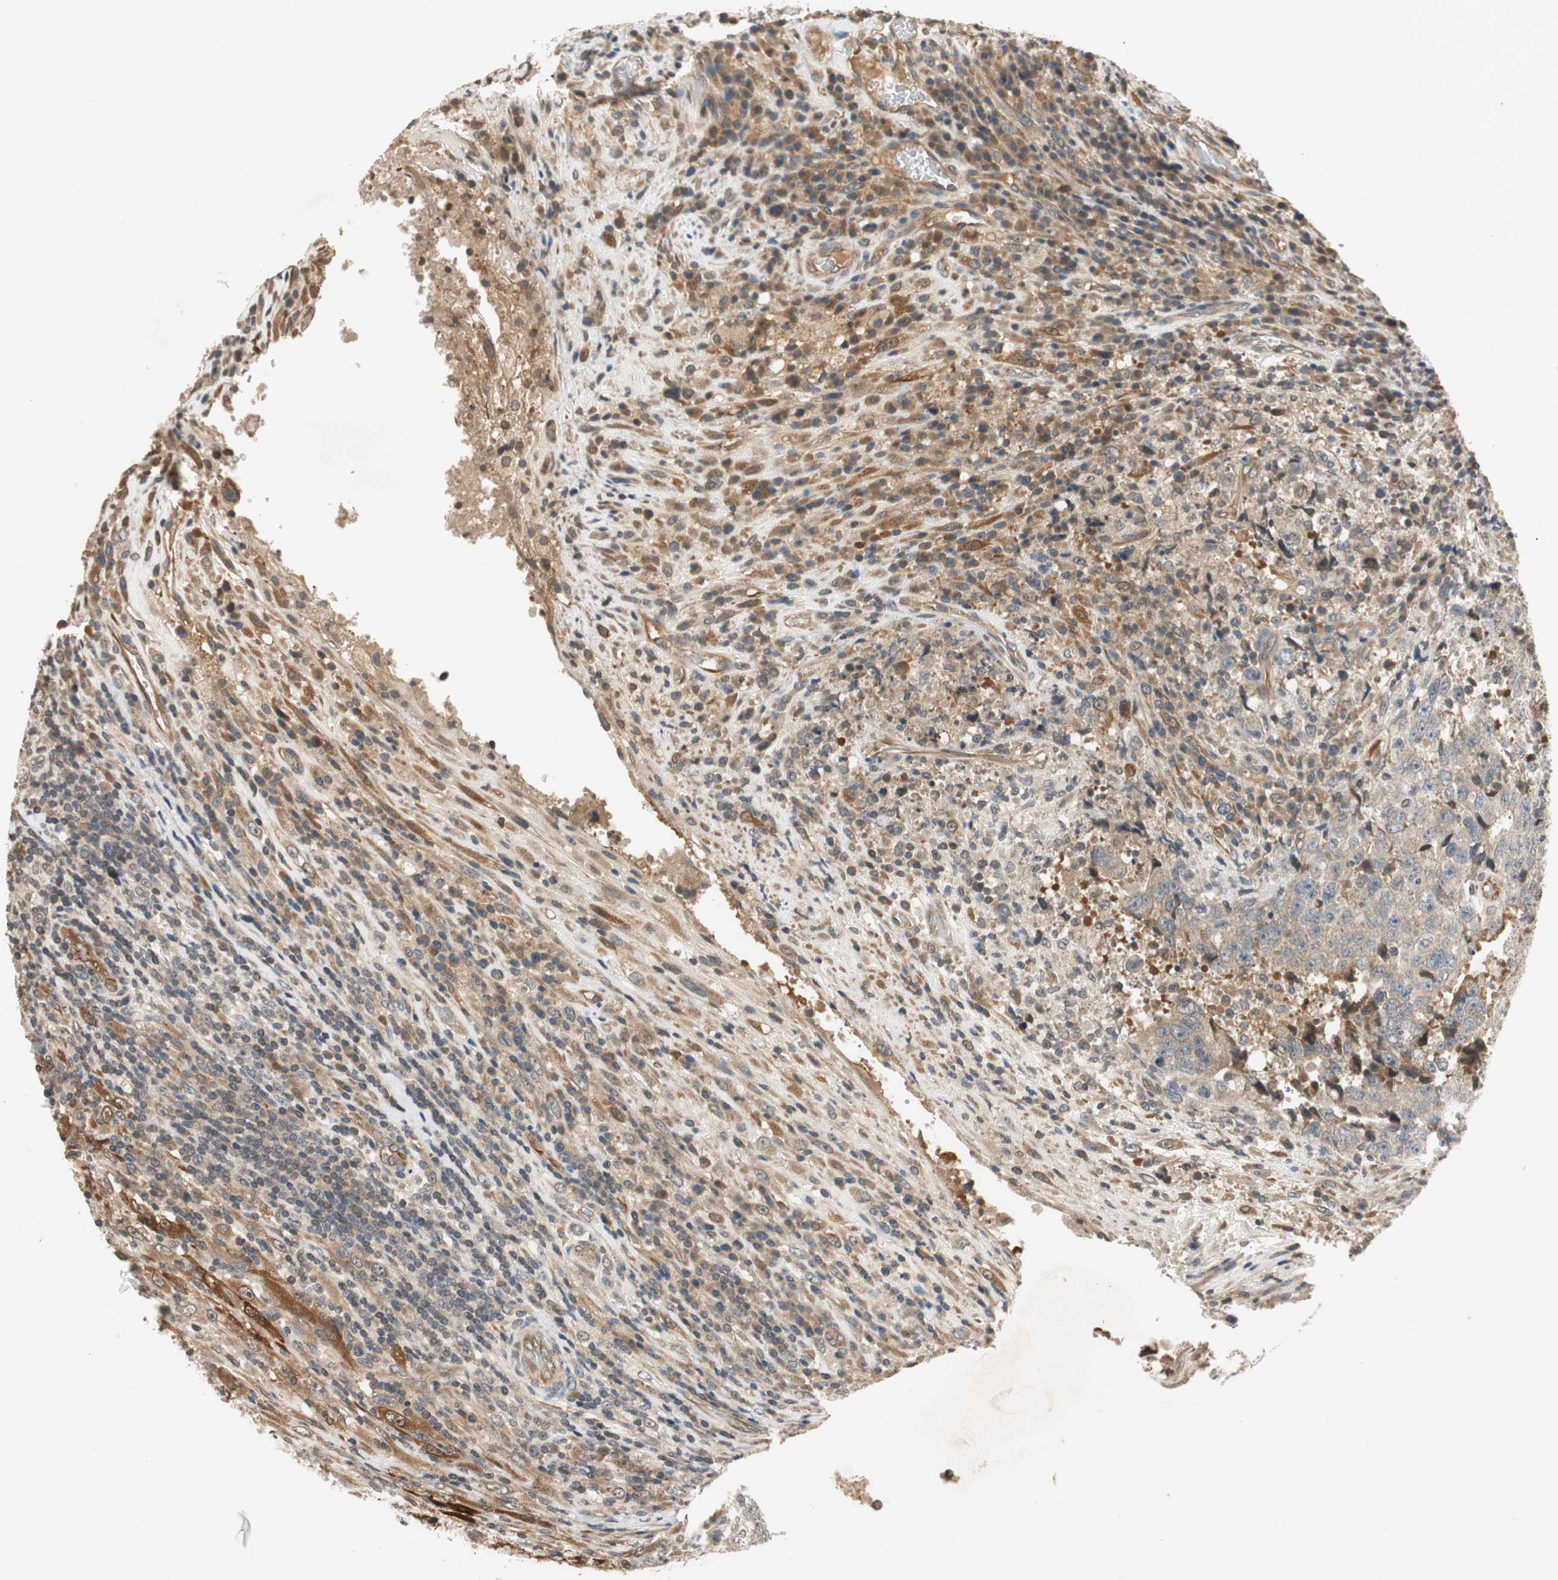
{"staining": {"intensity": "weak", "quantity": "25%-75%", "location": "cytoplasmic/membranous"}, "tissue": "testis cancer", "cell_type": "Tumor cells", "image_type": "cancer", "snomed": [{"axis": "morphology", "description": "Necrosis, NOS"}, {"axis": "morphology", "description": "Carcinoma, Embryonal, NOS"}, {"axis": "topography", "description": "Testis"}], "caption": "Immunohistochemical staining of testis cancer demonstrates low levels of weak cytoplasmic/membranous positivity in approximately 25%-75% of tumor cells. (Stains: DAB in brown, nuclei in blue, Microscopy: brightfield microscopy at high magnification).", "gene": "GCLM", "patient": {"sex": "male", "age": 19}}